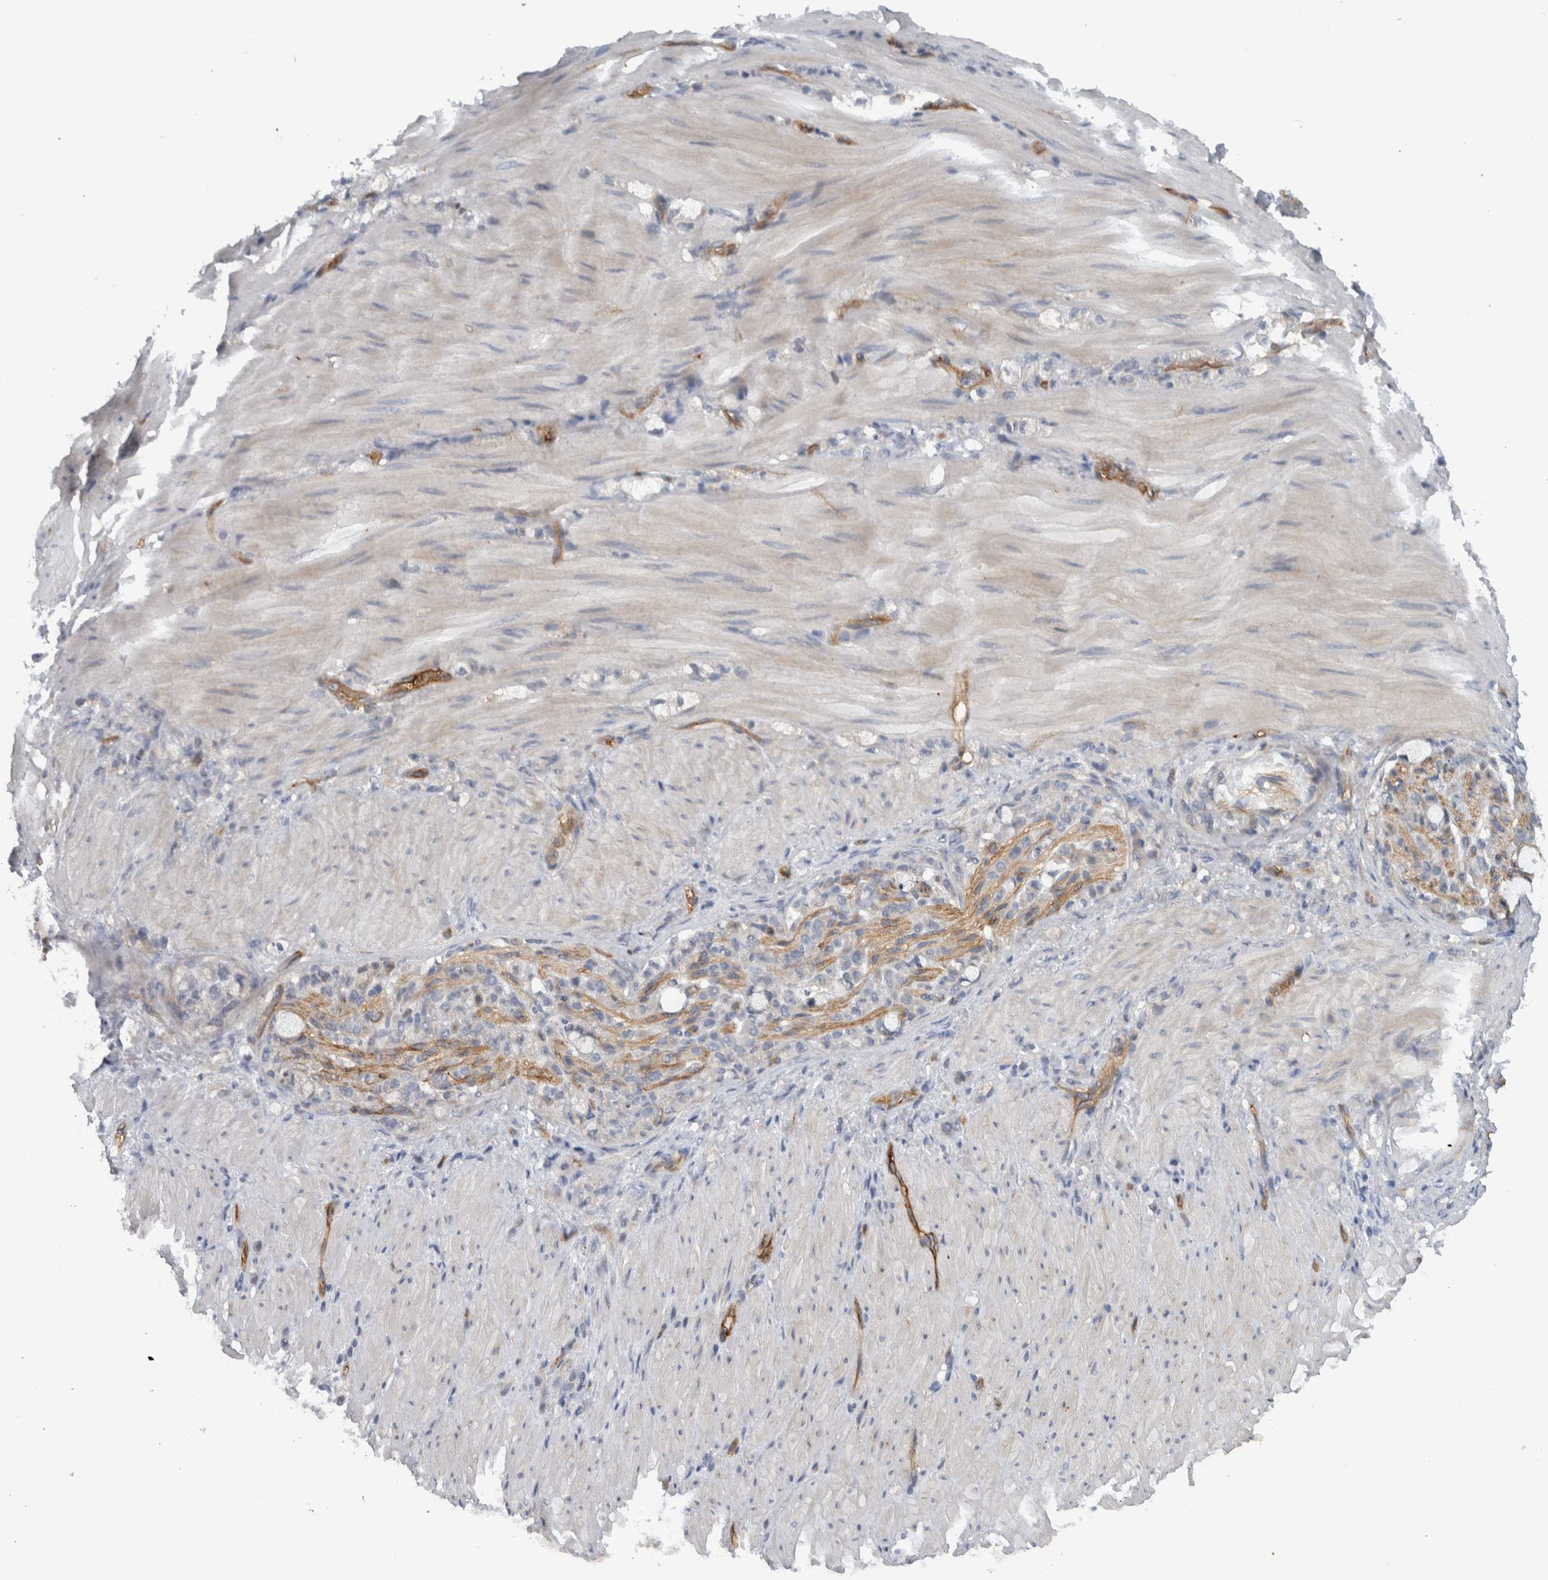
{"staining": {"intensity": "negative", "quantity": "none", "location": "none"}, "tissue": "stomach cancer", "cell_type": "Tumor cells", "image_type": "cancer", "snomed": [{"axis": "morphology", "description": "Normal tissue, NOS"}, {"axis": "morphology", "description": "Adenocarcinoma, NOS"}, {"axis": "topography", "description": "Stomach"}], "caption": "Immunohistochemical staining of stomach cancer shows no significant expression in tumor cells.", "gene": "CD59", "patient": {"sex": "male", "age": 82}}